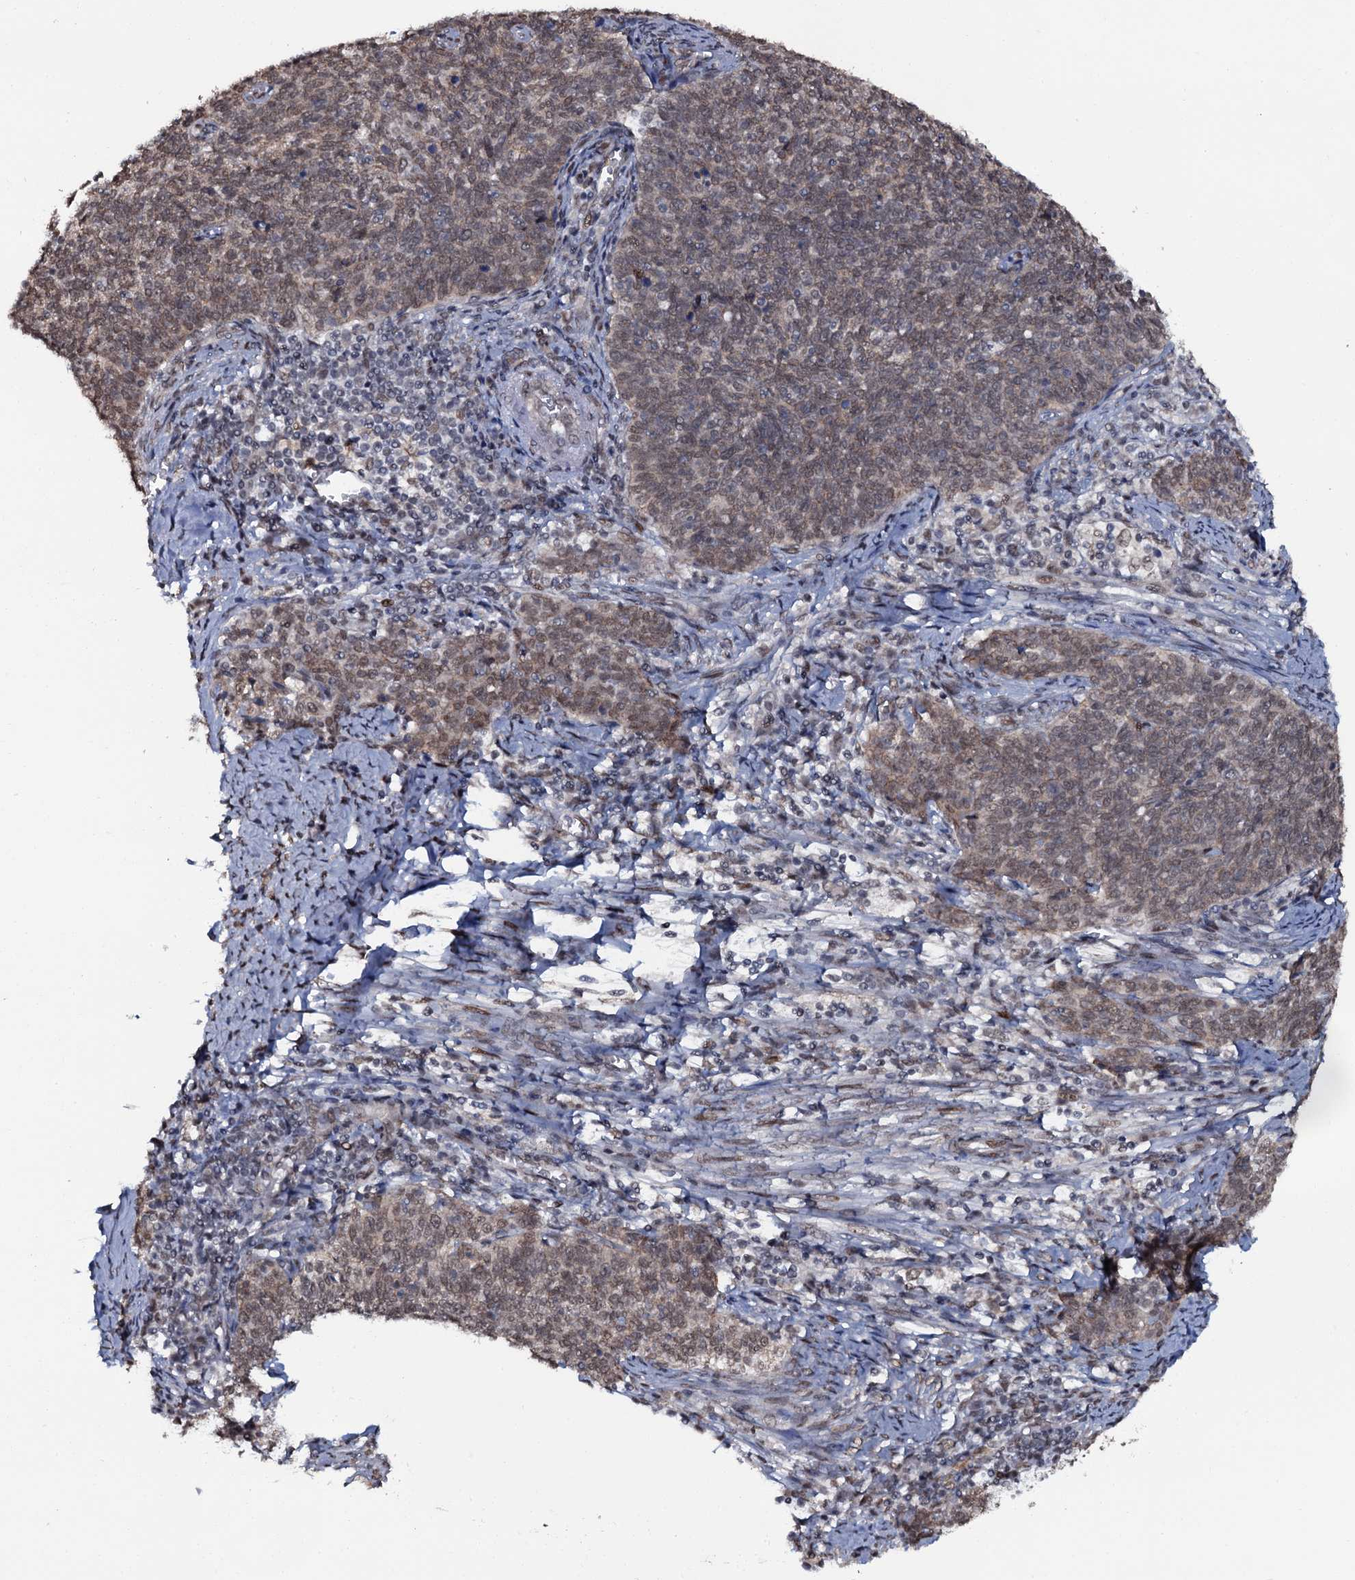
{"staining": {"intensity": "weak", "quantity": ">75%", "location": "nuclear"}, "tissue": "cervical cancer", "cell_type": "Tumor cells", "image_type": "cancer", "snomed": [{"axis": "morphology", "description": "Squamous cell carcinoma, NOS"}, {"axis": "topography", "description": "Cervix"}], "caption": "Squamous cell carcinoma (cervical) tissue displays weak nuclear staining in about >75% of tumor cells", "gene": "SH2D4B", "patient": {"sex": "female", "age": 39}}